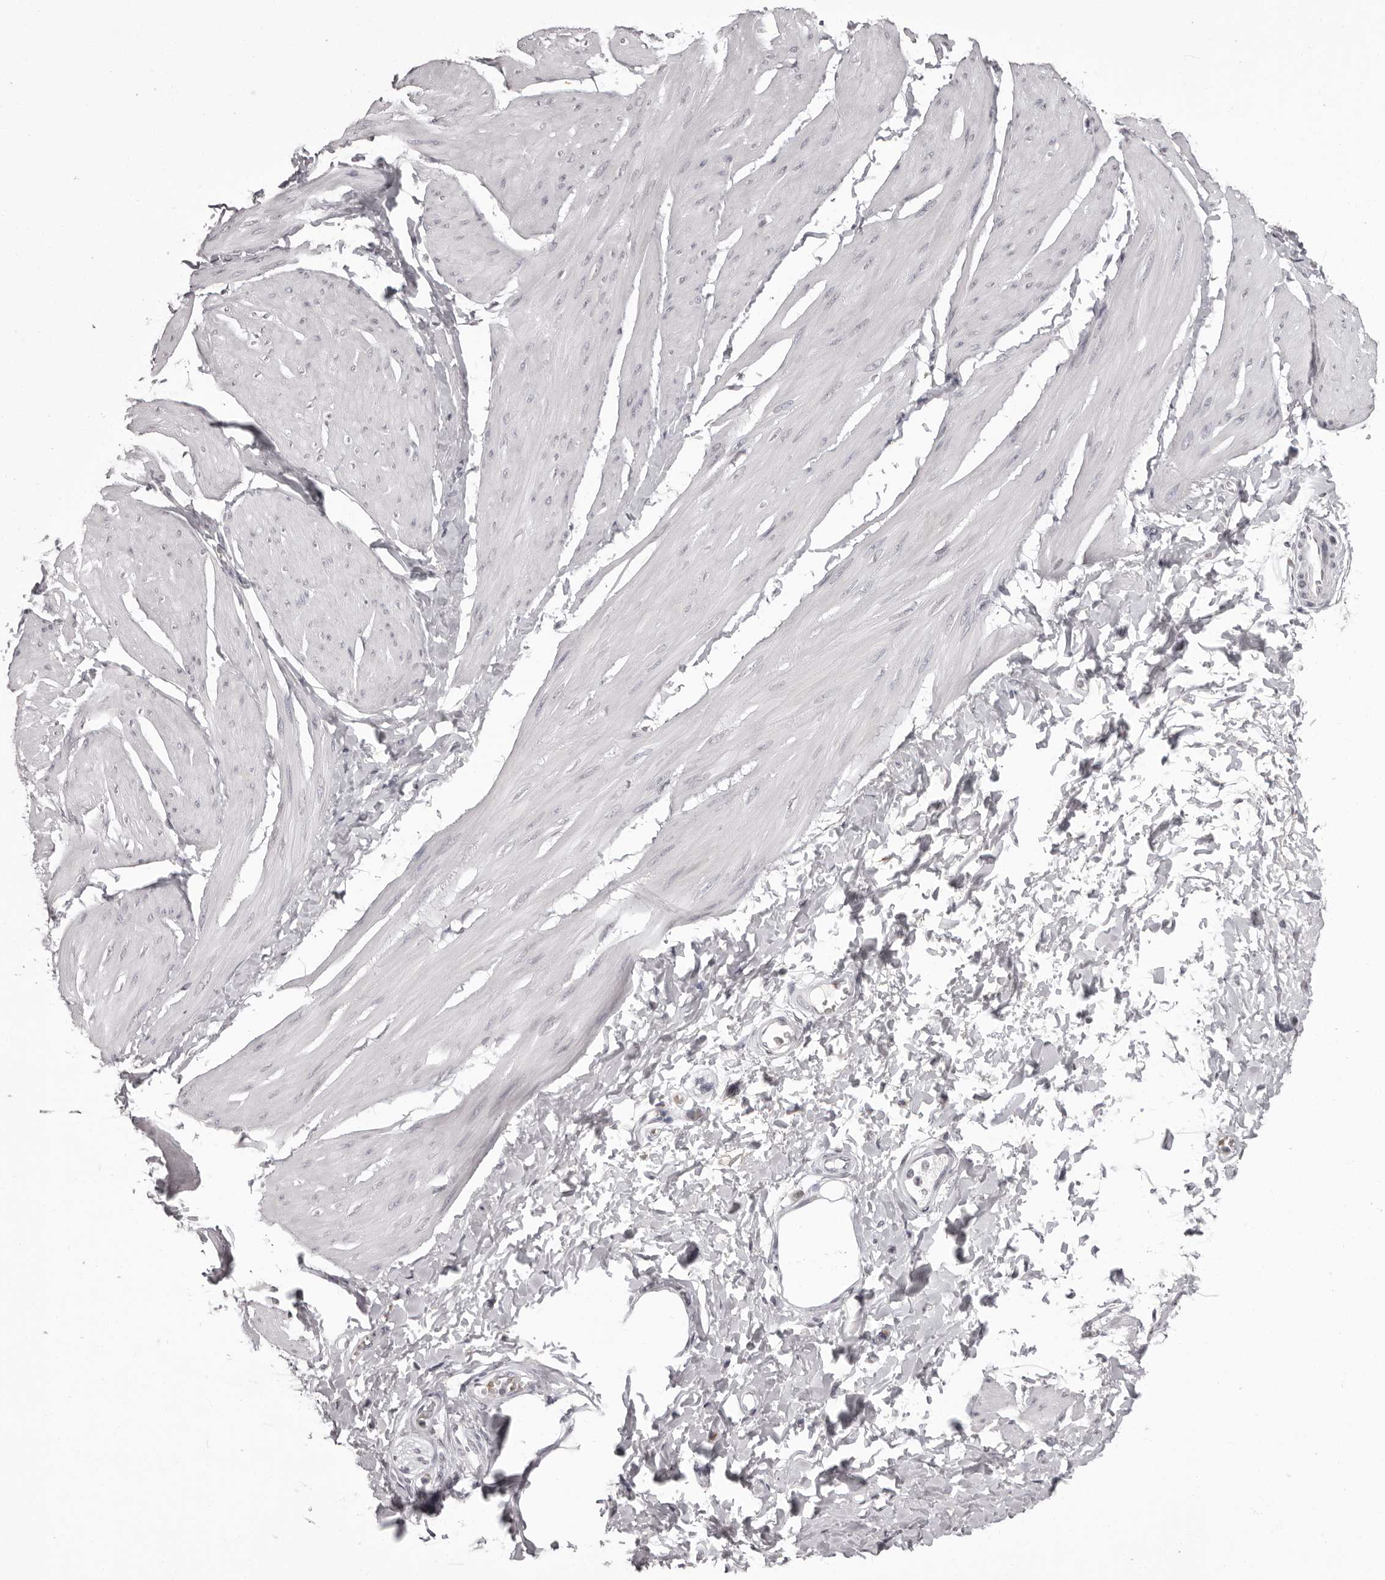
{"staining": {"intensity": "negative", "quantity": "none", "location": "none"}, "tissue": "smooth muscle", "cell_type": "Smooth muscle cells", "image_type": "normal", "snomed": [{"axis": "morphology", "description": "Urothelial carcinoma, High grade"}, {"axis": "topography", "description": "Urinary bladder"}], "caption": "DAB immunohistochemical staining of normal smooth muscle shows no significant expression in smooth muscle cells.", "gene": "C8orf74", "patient": {"sex": "male", "age": 46}}